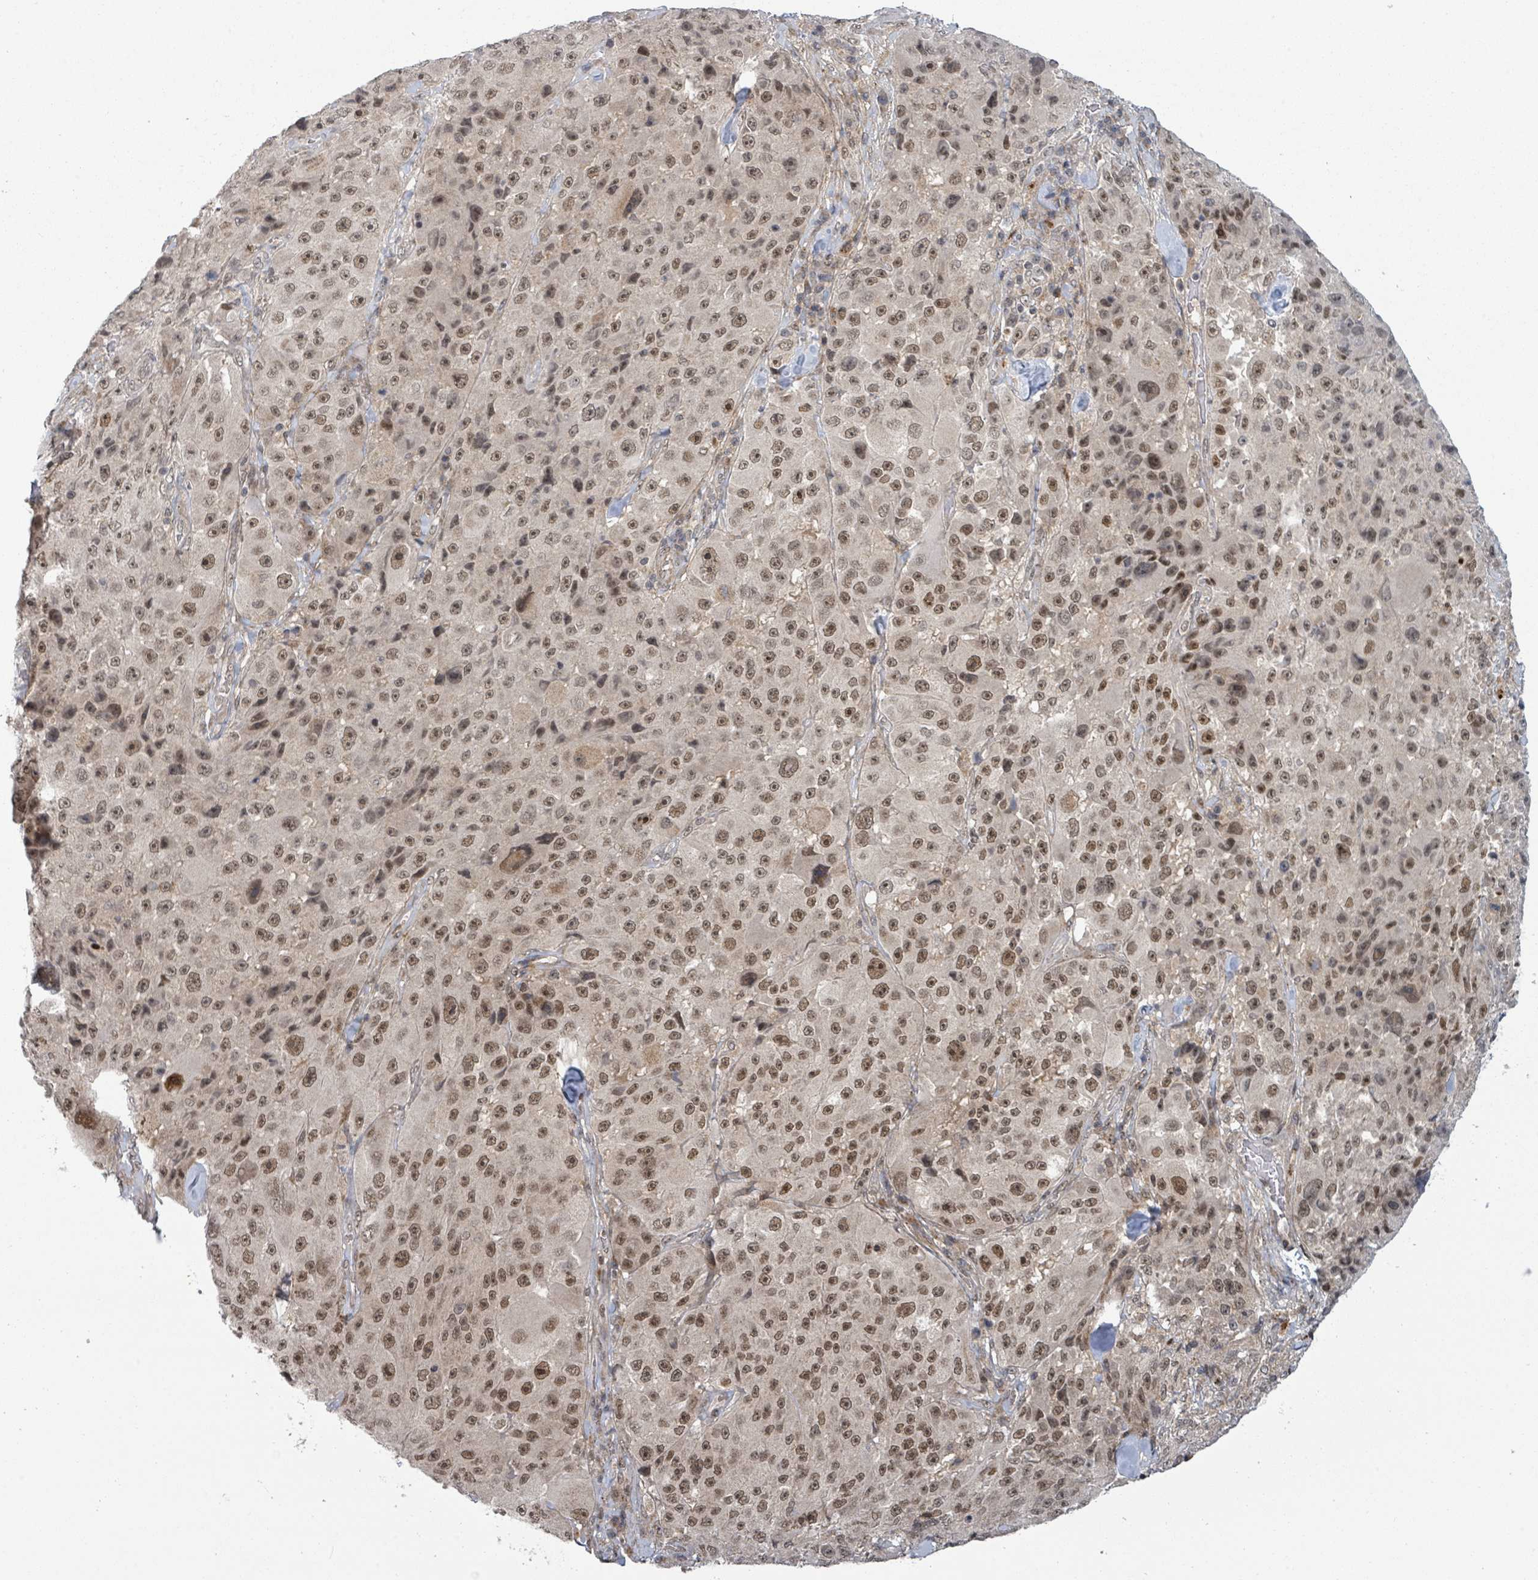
{"staining": {"intensity": "moderate", "quantity": ">75%", "location": "nuclear"}, "tissue": "melanoma", "cell_type": "Tumor cells", "image_type": "cancer", "snomed": [{"axis": "morphology", "description": "Malignant melanoma, Metastatic site"}, {"axis": "topography", "description": "Lymph node"}], "caption": "Tumor cells show medium levels of moderate nuclear expression in approximately >75% of cells in human melanoma.", "gene": "GTF3C1", "patient": {"sex": "male", "age": 62}}